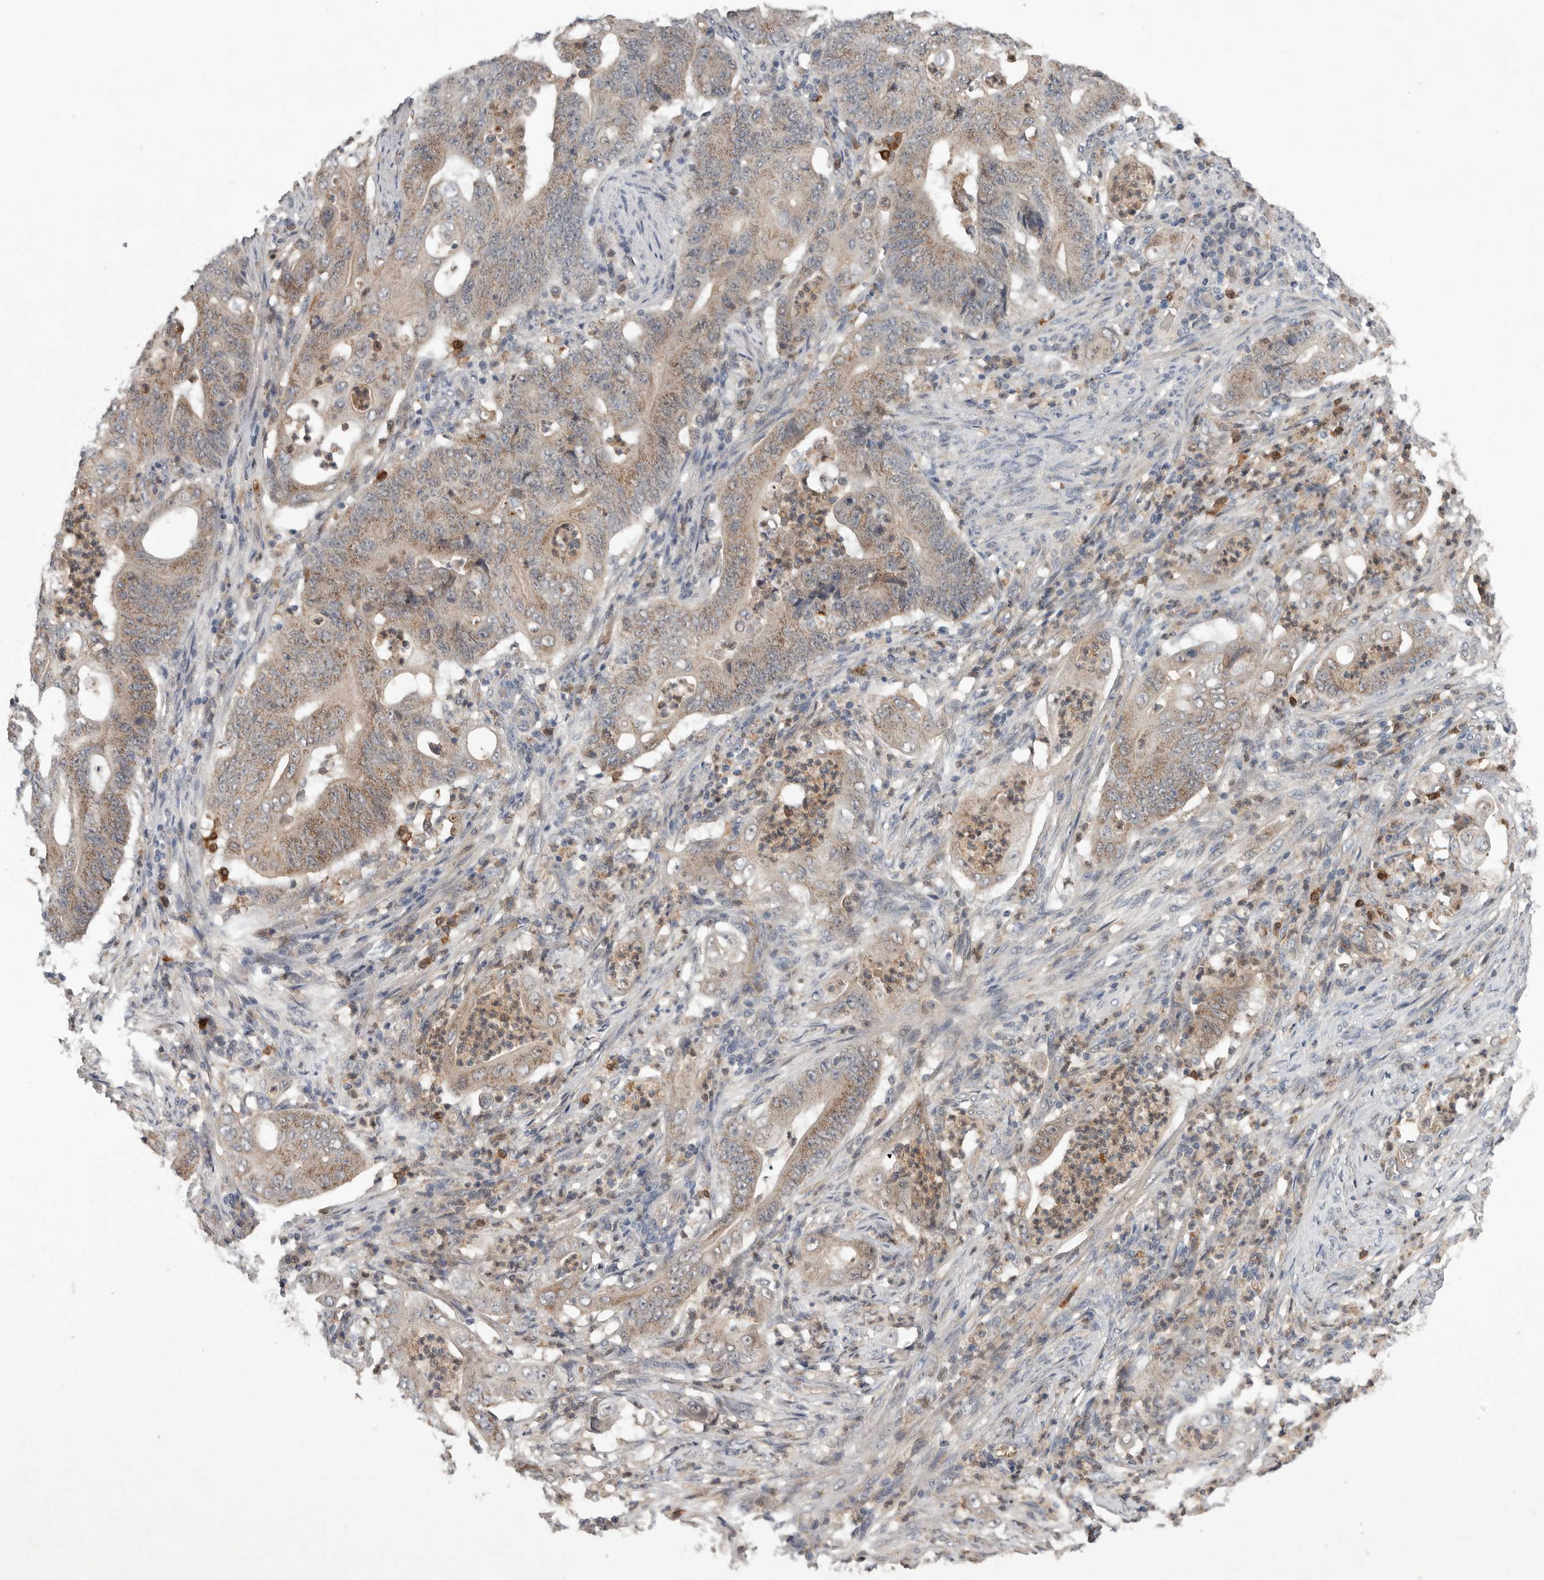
{"staining": {"intensity": "weak", "quantity": ">75%", "location": "cytoplasmic/membranous"}, "tissue": "stomach cancer", "cell_type": "Tumor cells", "image_type": "cancer", "snomed": [{"axis": "morphology", "description": "Adenocarcinoma, NOS"}, {"axis": "topography", "description": "Stomach"}], "caption": "High-power microscopy captured an immunohistochemistry histopathology image of stomach cancer (adenocarcinoma), revealing weak cytoplasmic/membranous positivity in approximately >75% of tumor cells. The staining is performed using DAB brown chromogen to label protein expression. The nuclei are counter-stained blue using hematoxylin.", "gene": "SCP2", "patient": {"sex": "female", "age": 73}}